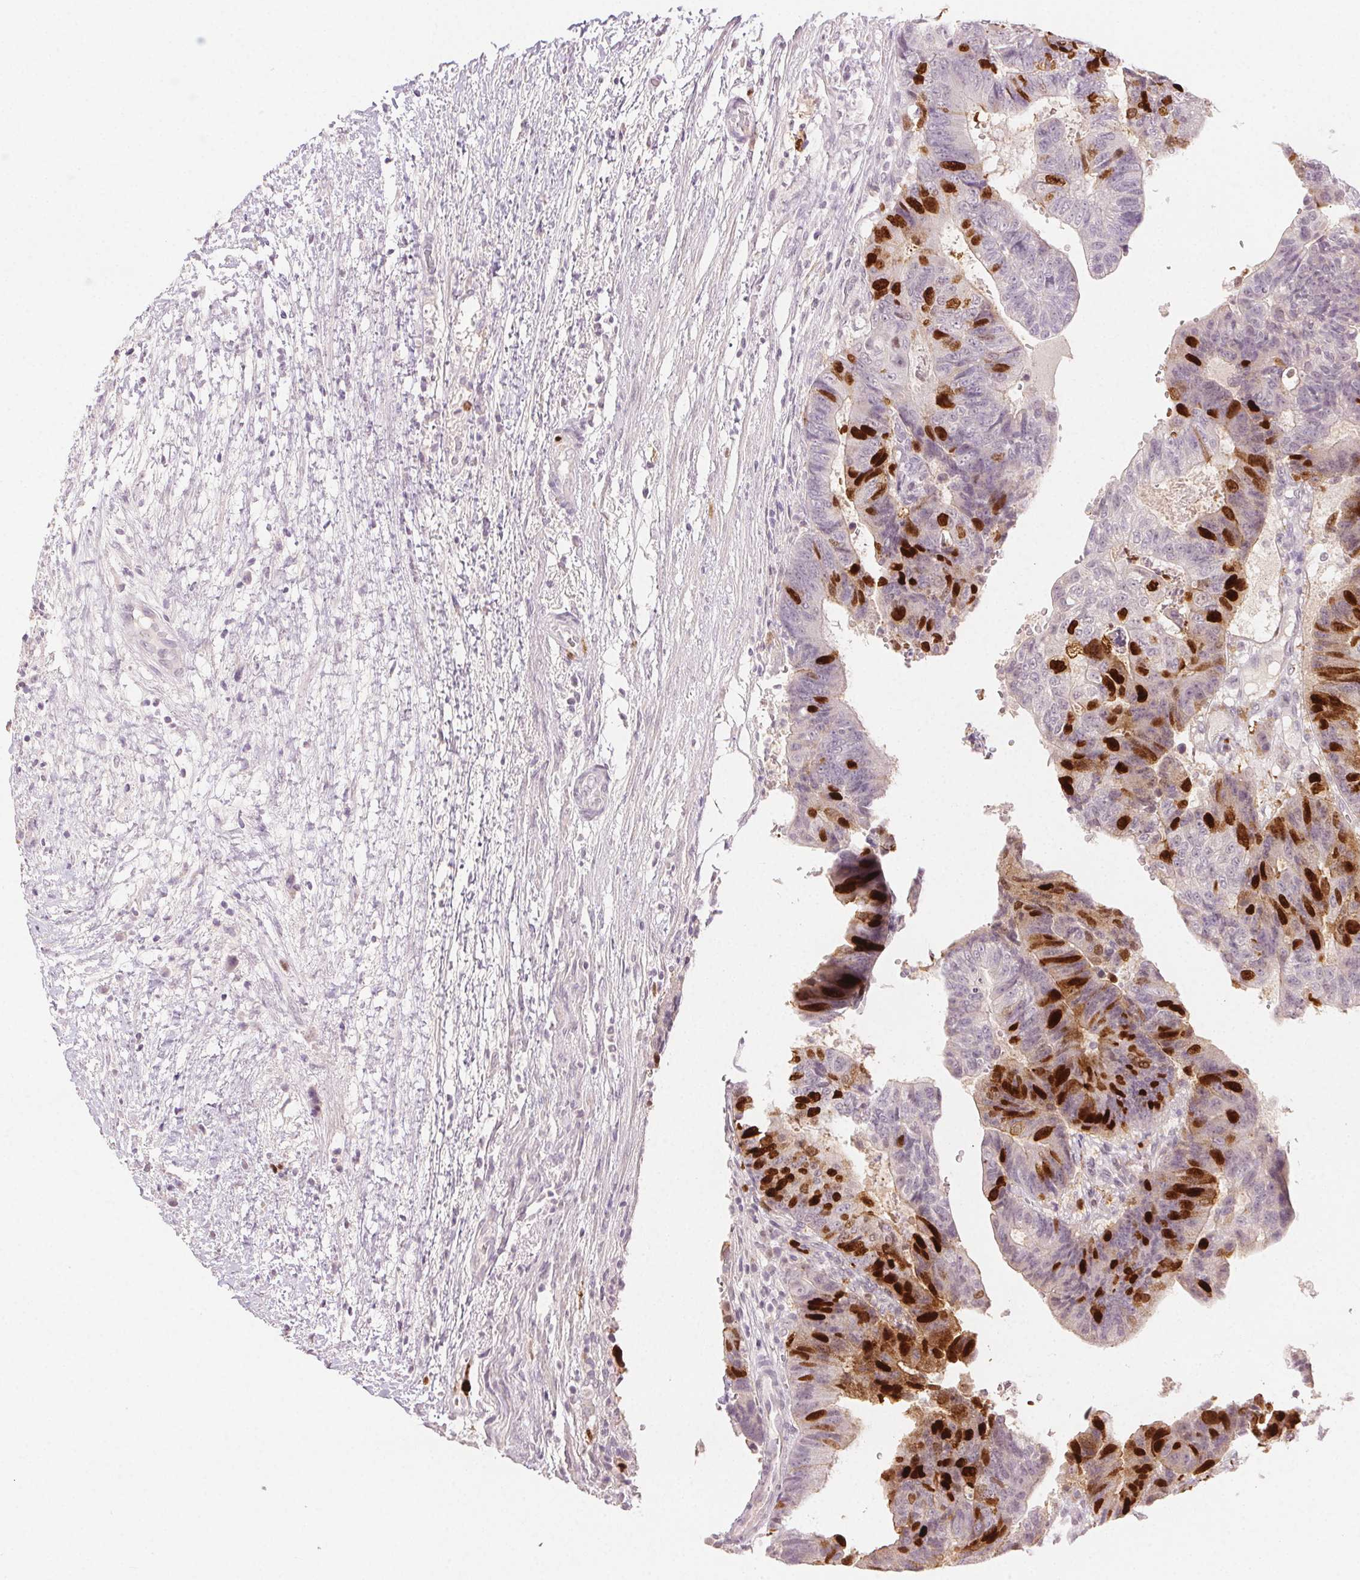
{"staining": {"intensity": "strong", "quantity": "25%-75%", "location": "nuclear"}, "tissue": "colorectal cancer", "cell_type": "Tumor cells", "image_type": "cancer", "snomed": [{"axis": "morphology", "description": "Adenocarcinoma, NOS"}, {"axis": "topography", "description": "Colon"}], "caption": "Human colorectal adenocarcinoma stained with a protein marker exhibits strong staining in tumor cells.", "gene": "ANLN", "patient": {"sex": "female", "age": 48}}